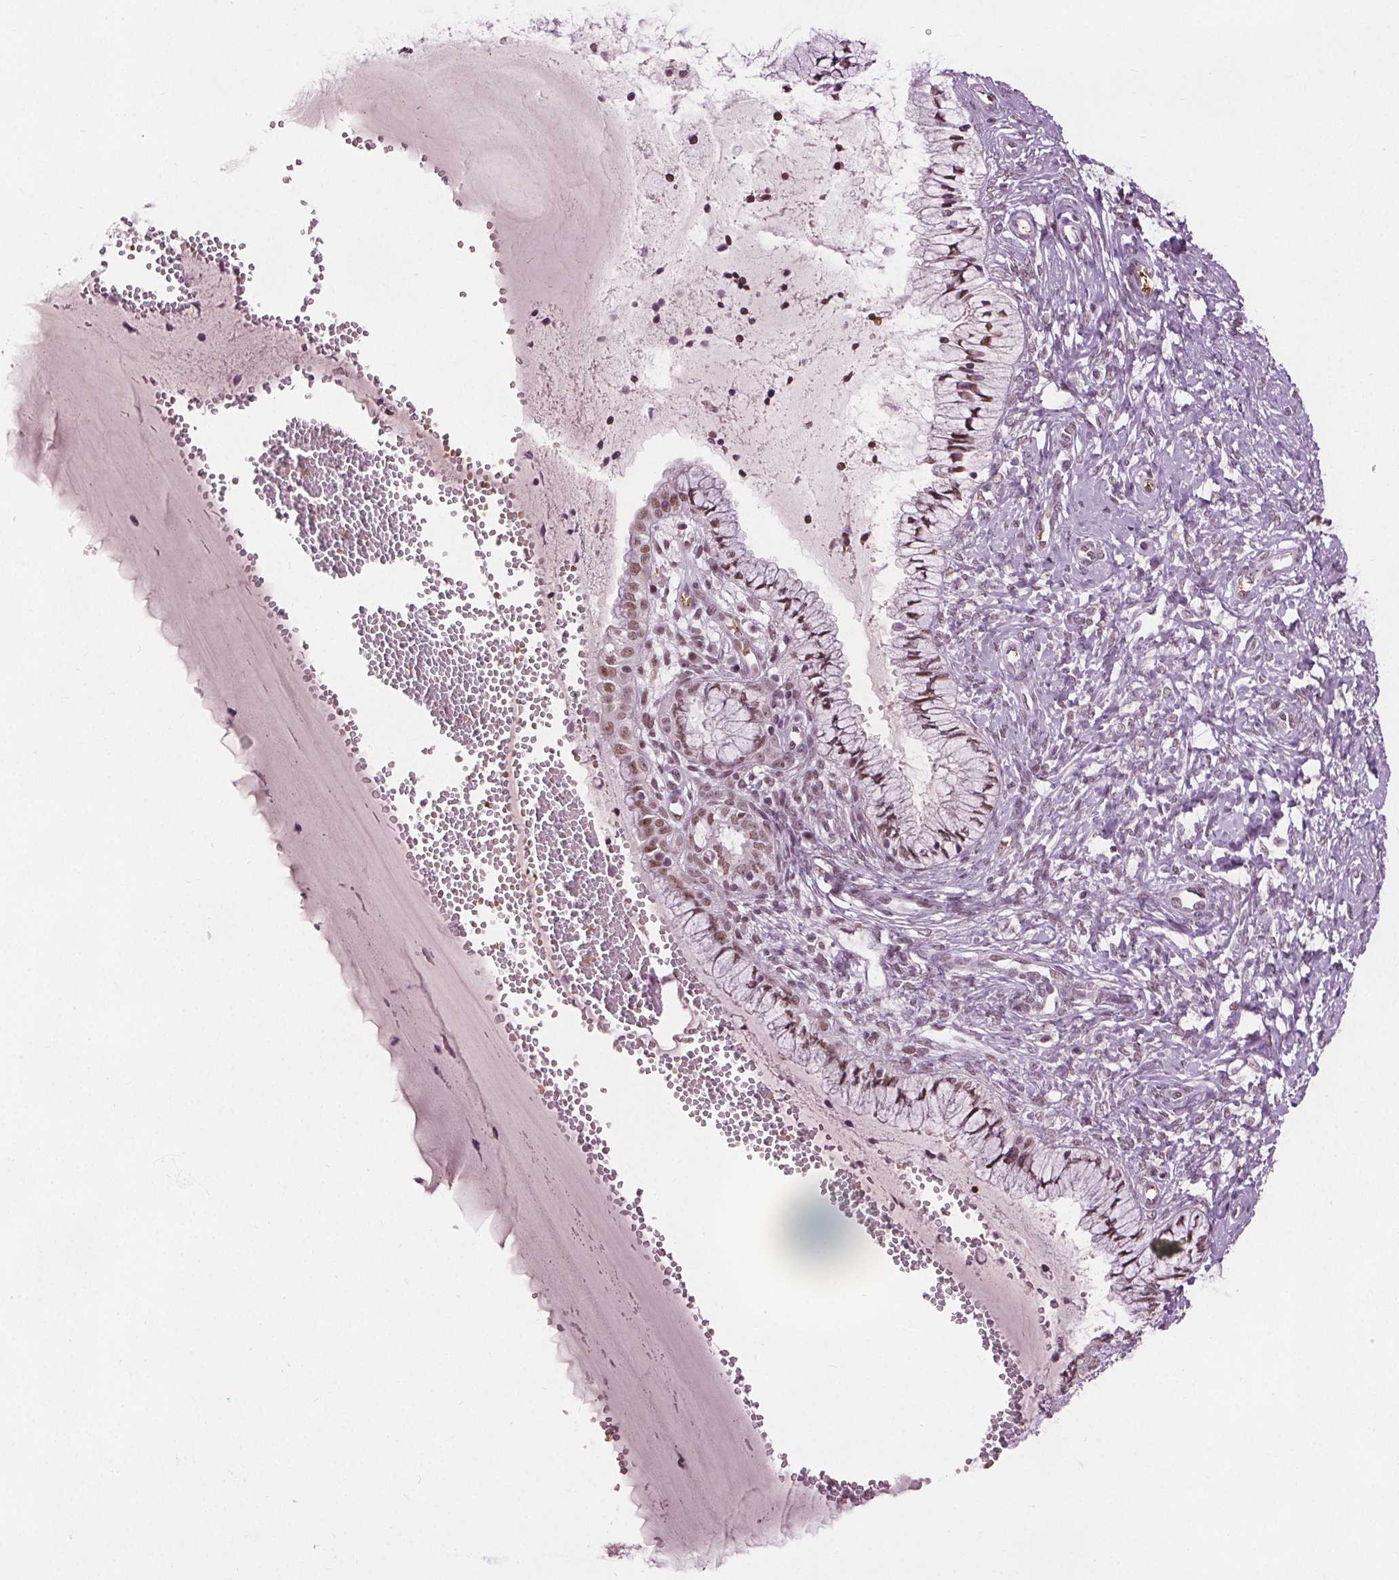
{"staining": {"intensity": "moderate", "quantity": ">75%", "location": "nuclear"}, "tissue": "cervix", "cell_type": "Glandular cells", "image_type": "normal", "snomed": [{"axis": "morphology", "description": "Normal tissue, NOS"}, {"axis": "topography", "description": "Cervix"}], "caption": "High-magnification brightfield microscopy of normal cervix stained with DAB (brown) and counterstained with hematoxylin (blue). glandular cells exhibit moderate nuclear positivity is appreciated in approximately>75% of cells. Using DAB (brown) and hematoxylin (blue) stains, captured at high magnification using brightfield microscopy.", "gene": "IWS1", "patient": {"sex": "female", "age": 37}}